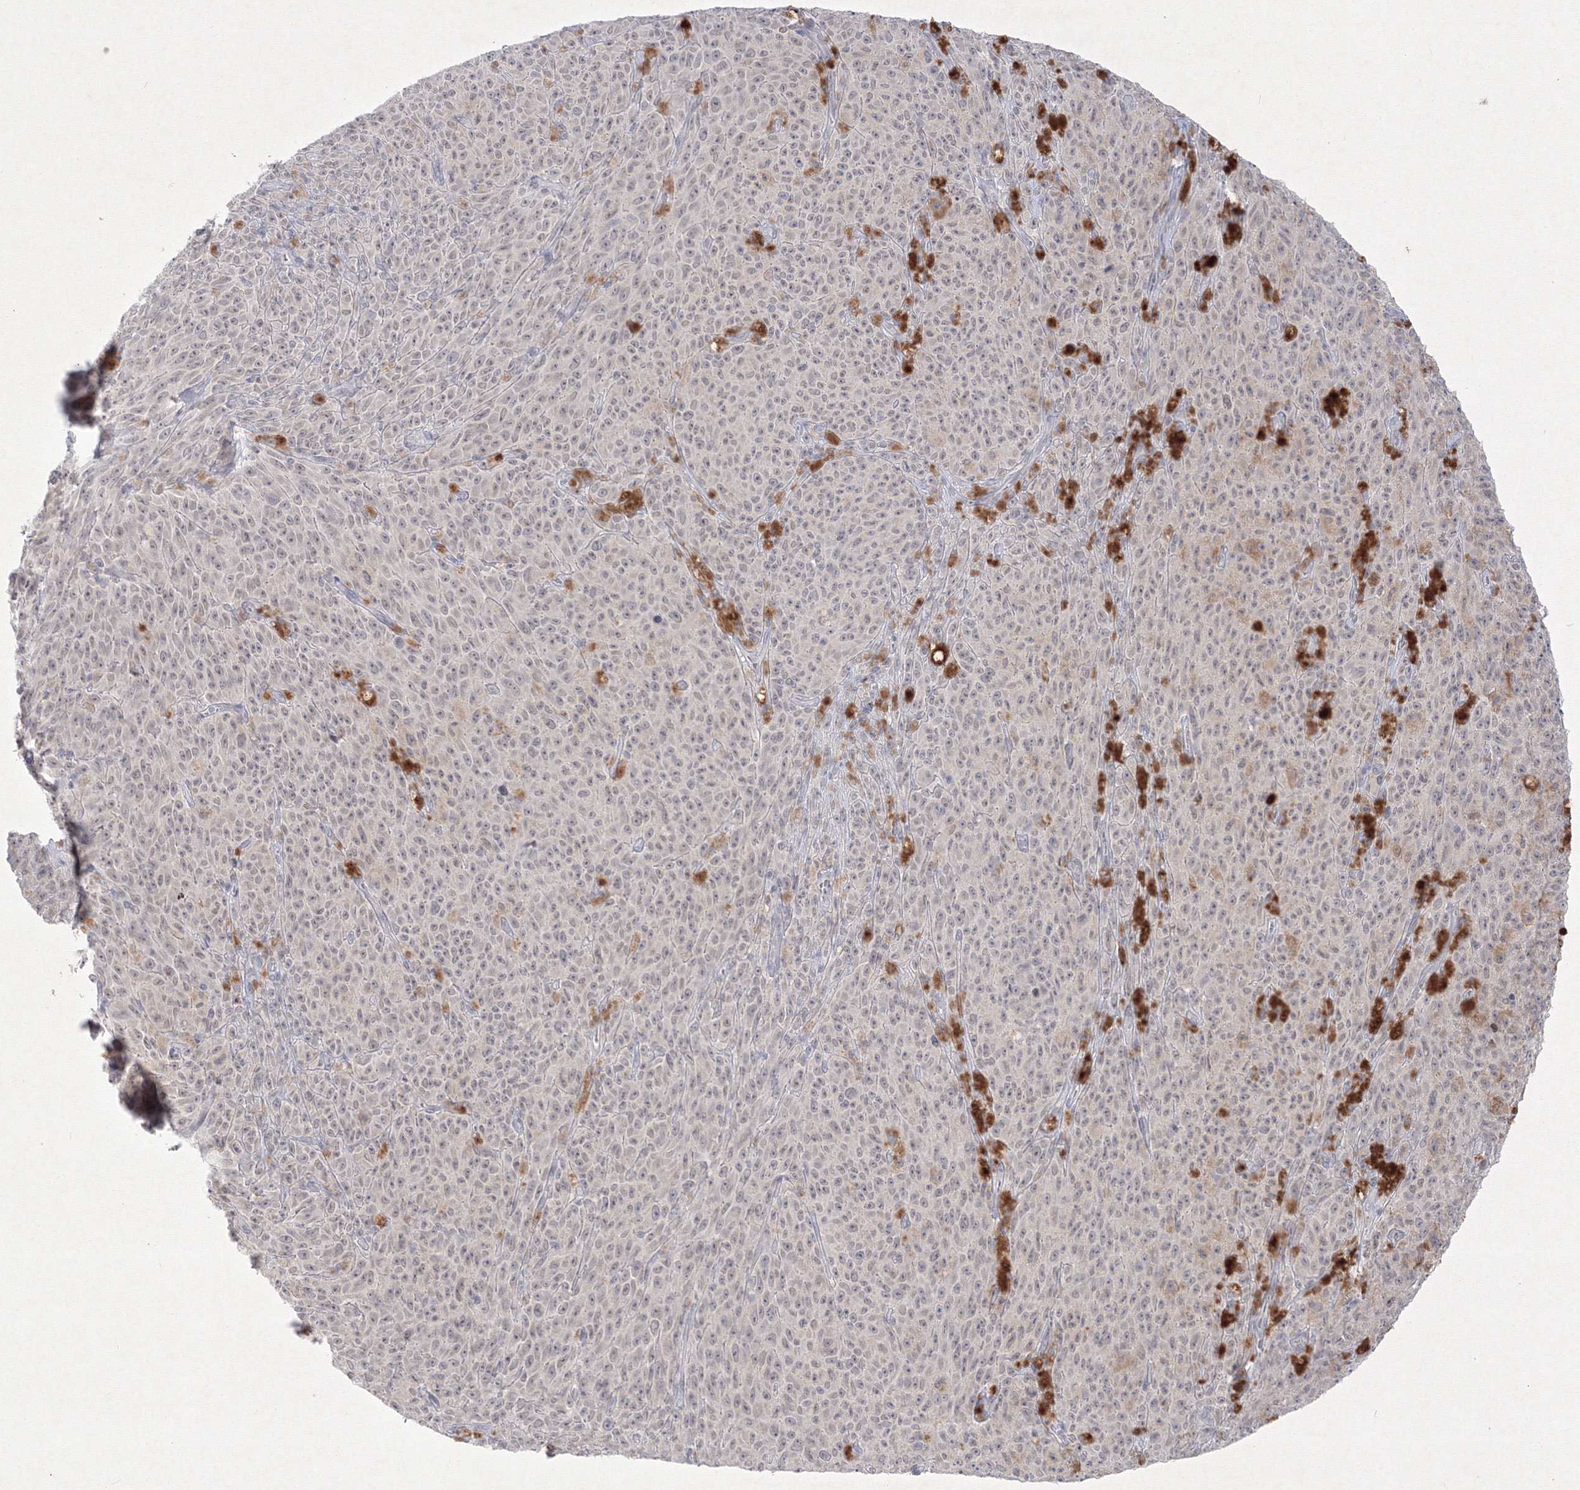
{"staining": {"intensity": "negative", "quantity": "none", "location": "none"}, "tissue": "melanoma", "cell_type": "Tumor cells", "image_type": "cancer", "snomed": [{"axis": "morphology", "description": "Malignant melanoma, NOS"}, {"axis": "topography", "description": "Skin"}], "caption": "An image of malignant melanoma stained for a protein shows no brown staining in tumor cells.", "gene": "NXPE3", "patient": {"sex": "female", "age": 82}}